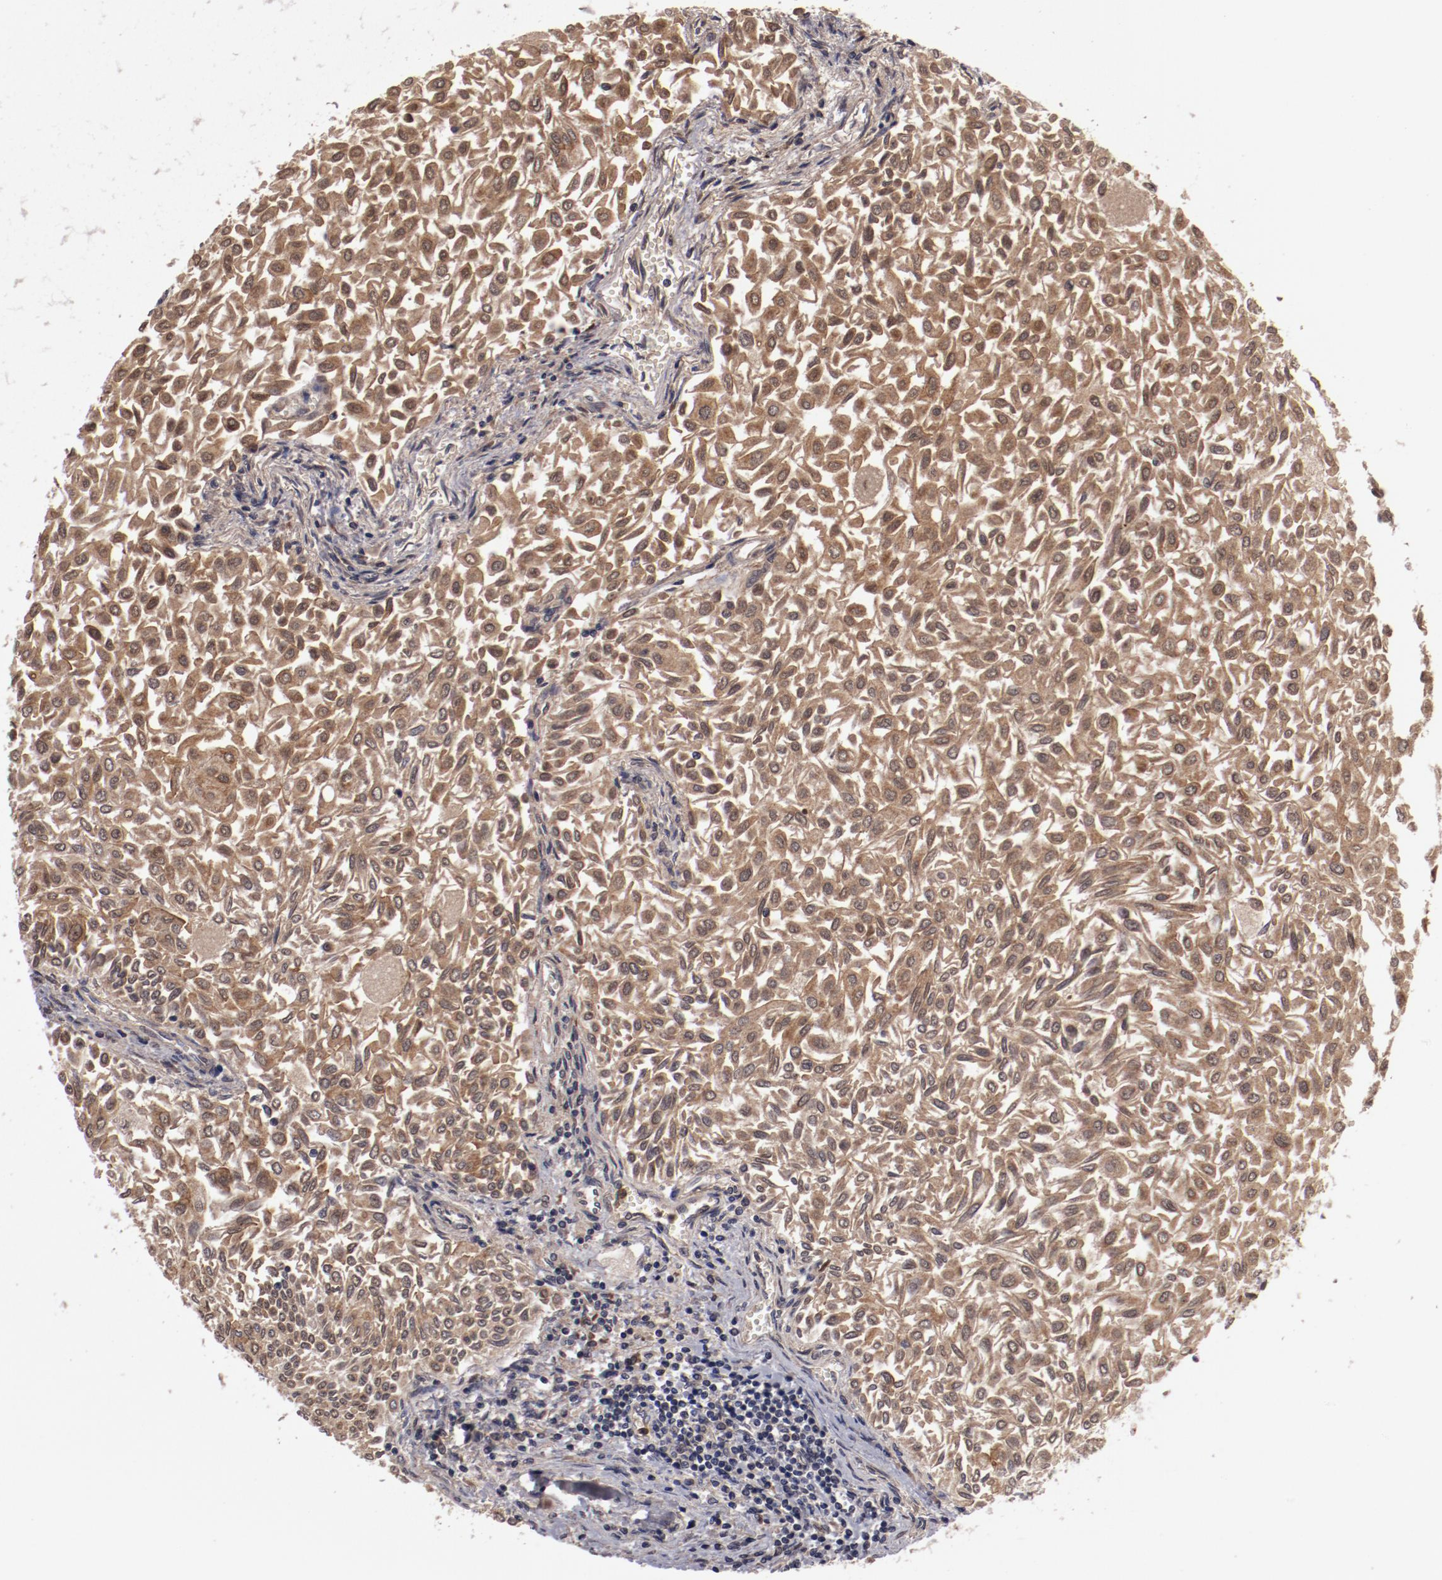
{"staining": {"intensity": "moderate", "quantity": ">75%", "location": "cytoplasmic/membranous"}, "tissue": "urothelial cancer", "cell_type": "Tumor cells", "image_type": "cancer", "snomed": [{"axis": "morphology", "description": "Urothelial carcinoma, Low grade"}, {"axis": "topography", "description": "Urinary bladder"}], "caption": "Urothelial cancer stained with DAB immunohistochemistry demonstrates medium levels of moderate cytoplasmic/membranous expression in about >75% of tumor cells.", "gene": "SERPINA7", "patient": {"sex": "male", "age": 64}}